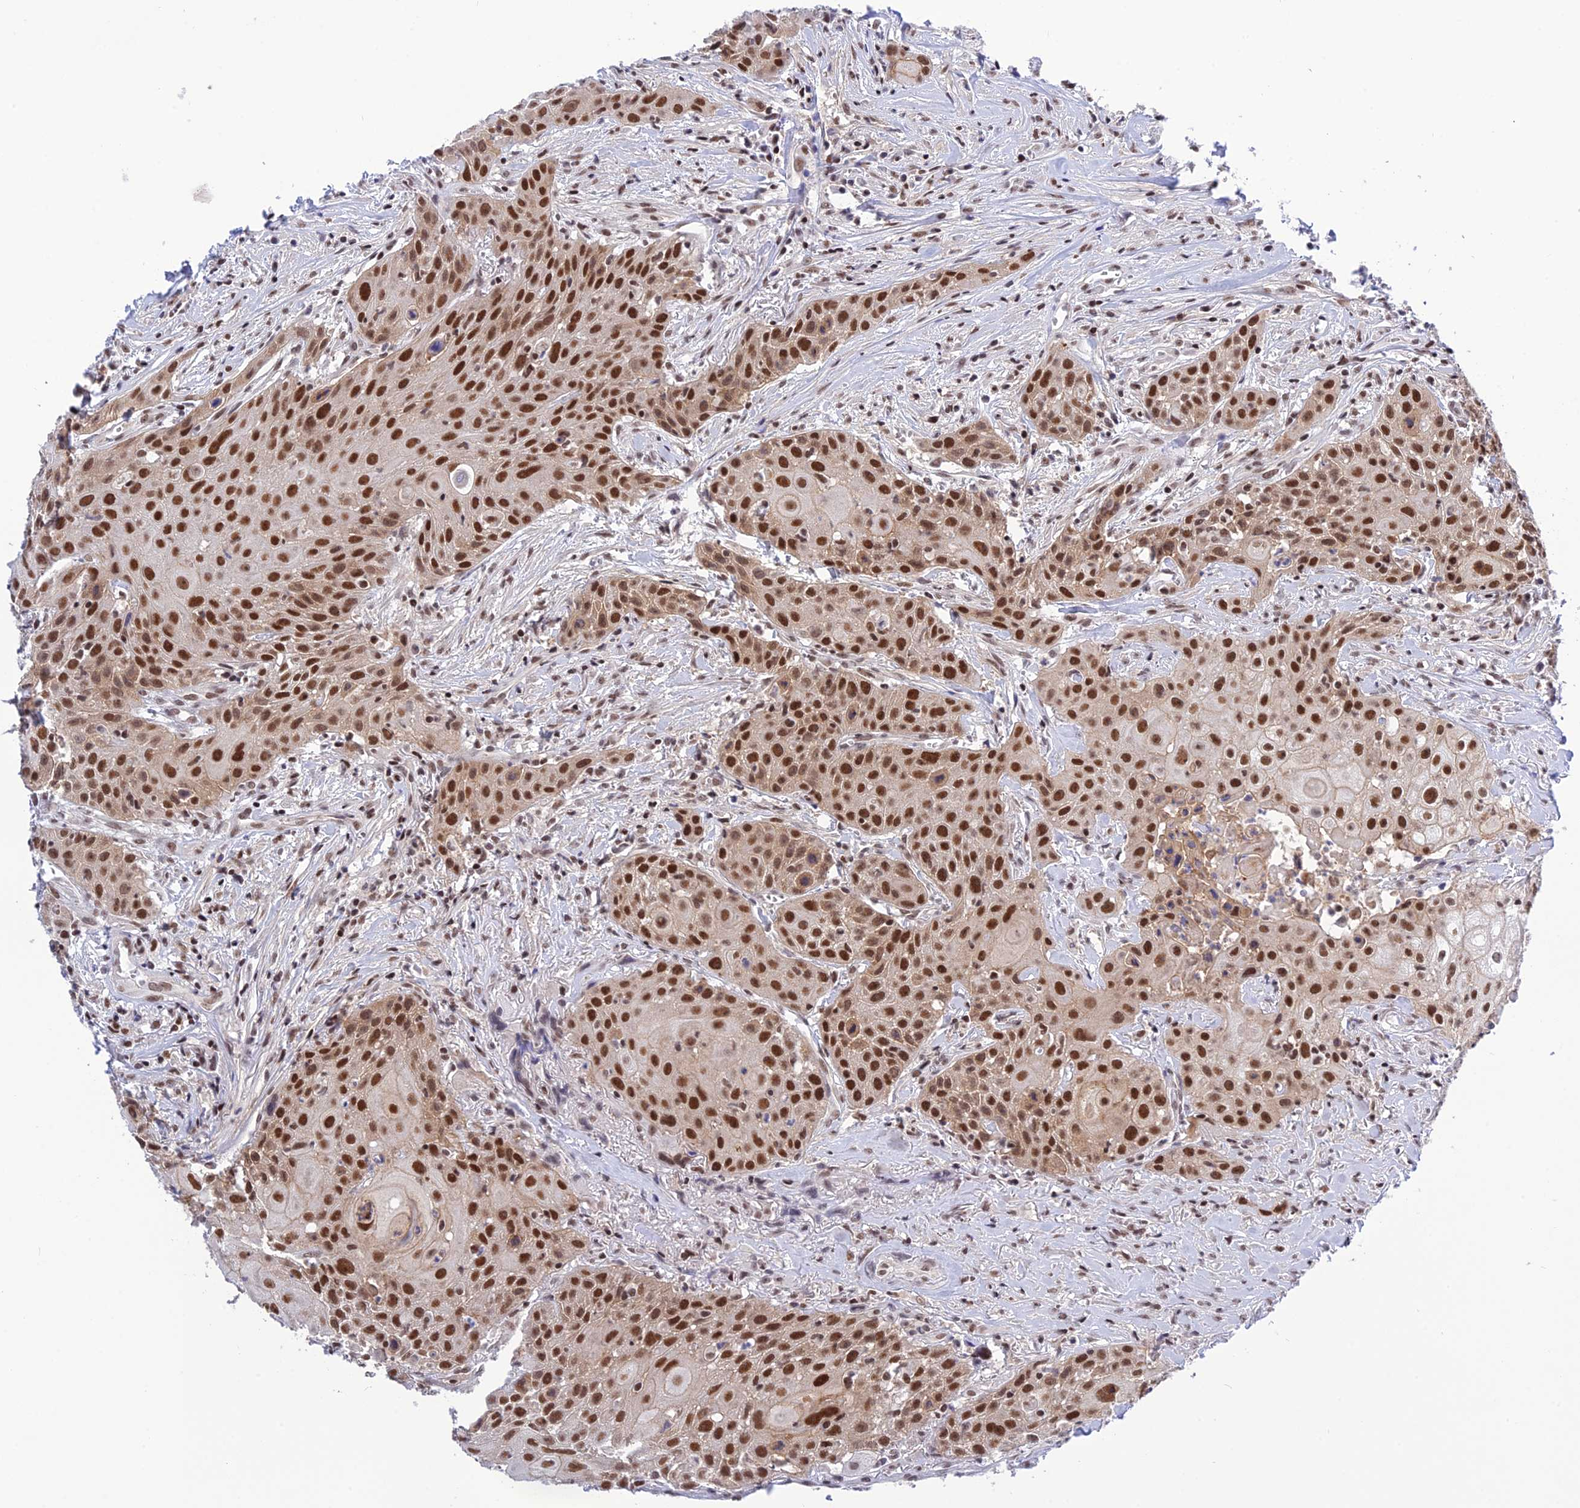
{"staining": {"intensity": "strong", "quantity": ">75%", "location": "cytoplasmic/membranous,nuclear"}, "tissue": "head and neck cancer", "cell_type": "Tumor cells", "image_type": "cancer", "snomed": [{"axis": "morphology", "description": "Squamous cell carcinoma, NOS"}, {"axis": "topography", "description": "Oral tissue"}, {"axis": "topography", "description": "Head-Neck"}], "caption": "An immunohistochemistry photomicrograph of tumor tissue is shown. Protein staining in brown labels strong cytoplasmic/membranous and nuclear positivity in head and neck cancer (squamous cell carcinoma) within tumor cells.", "gene": "TCEA1", "patient": {"sex": "female", "age": 82}}